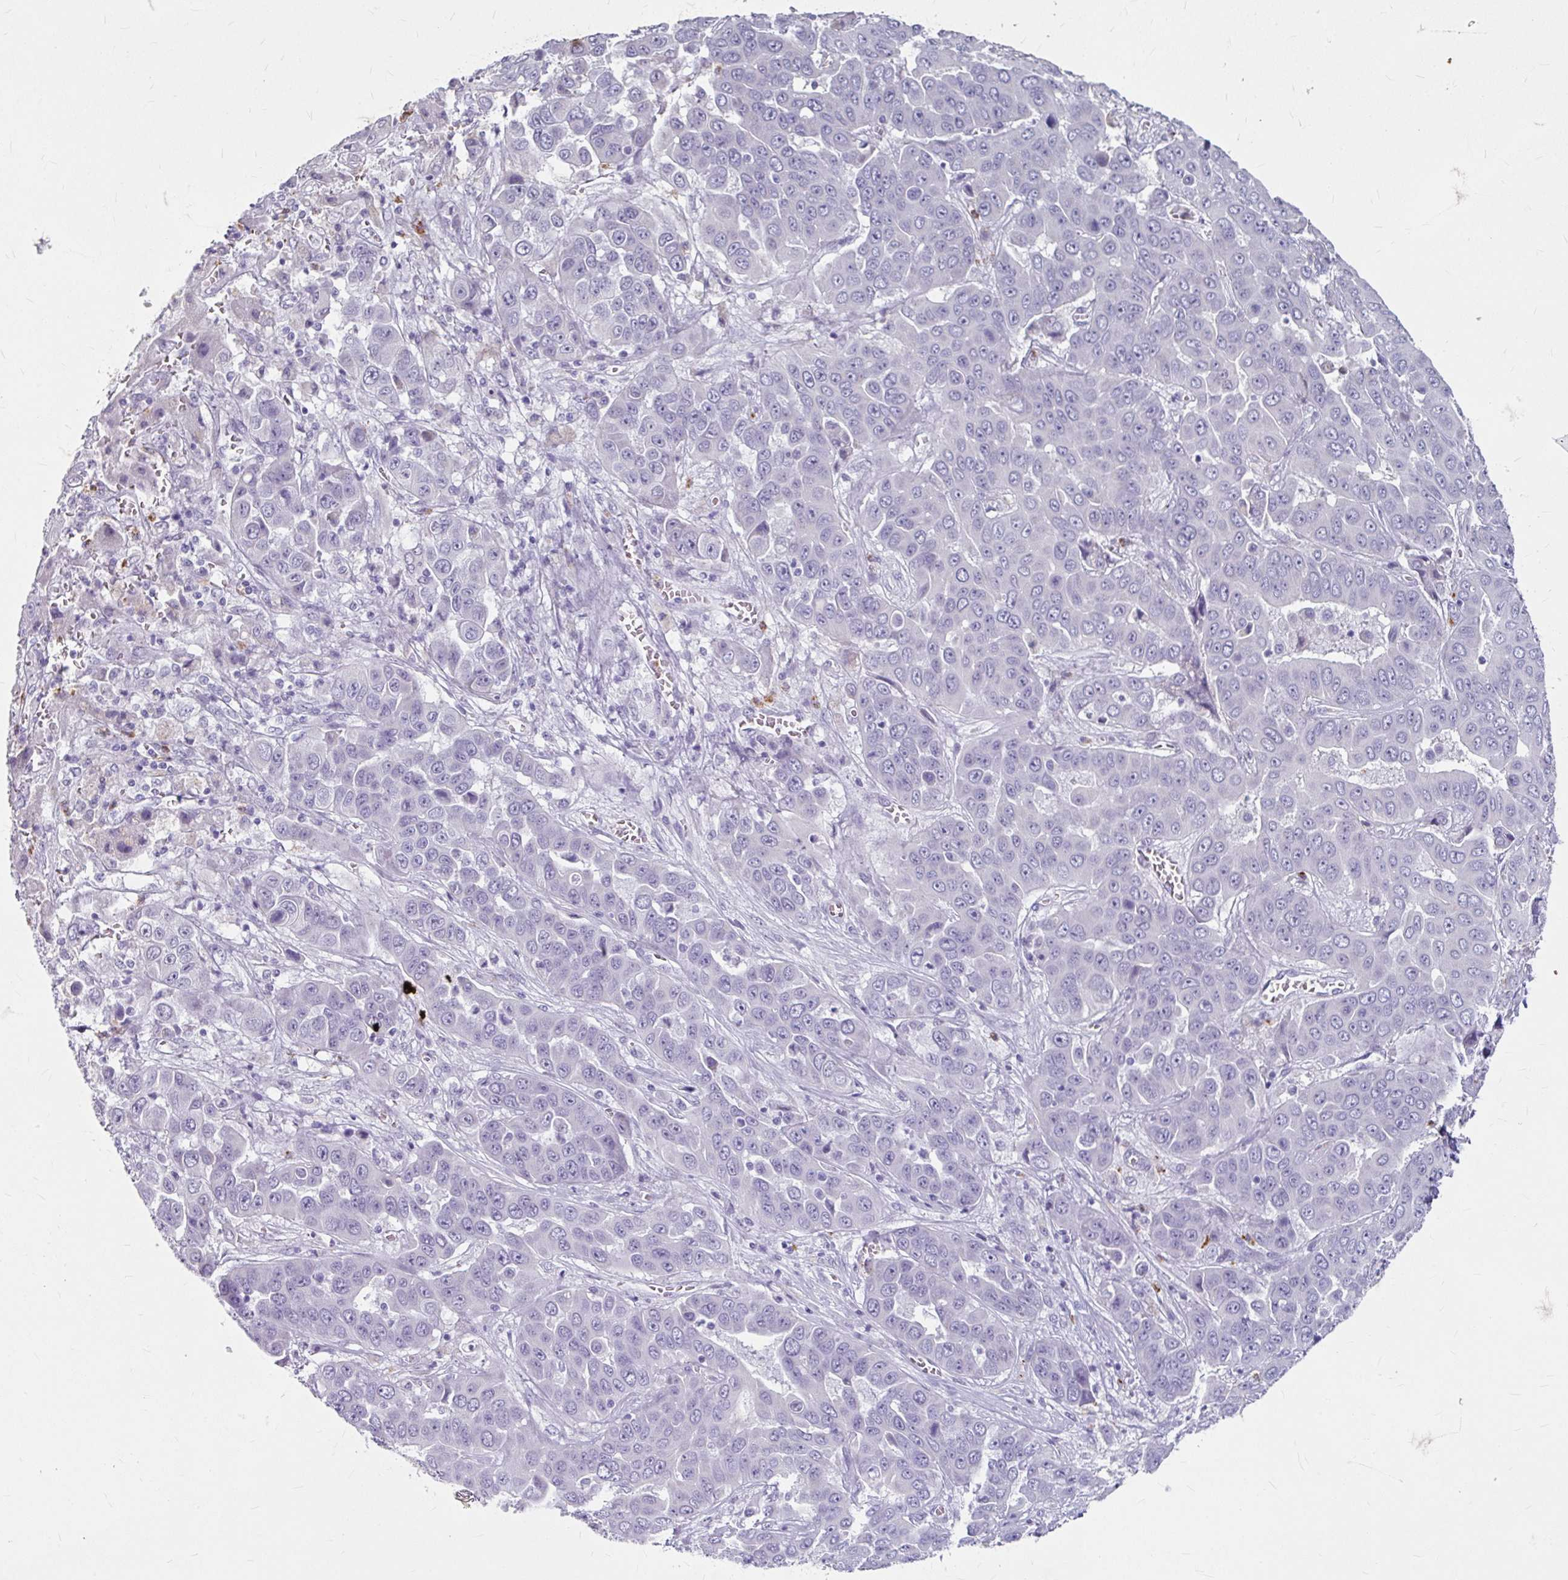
{"staining": {"intensity": "negative", "quantity": "none", "location": "none"}, "tissue": "liver cancer", "cell_type": "Tumor cells", "image_type": "cancer", "snomed": [{"axis": "morphology", "description": "Cholangiocarcinoma"}, {"axis": "topography", "description": "Liver"}], "caption": "Immunohistochemistry image of human liver cancer stained for a protein (brown), which exhibits no positivity in tumor cells. The staining is performed using DAB brown chromogen with nuclei counter-stained in using hematoxylin.", "gene": "ANKRD1", "patient": {"sex": "female", "age": 52}}